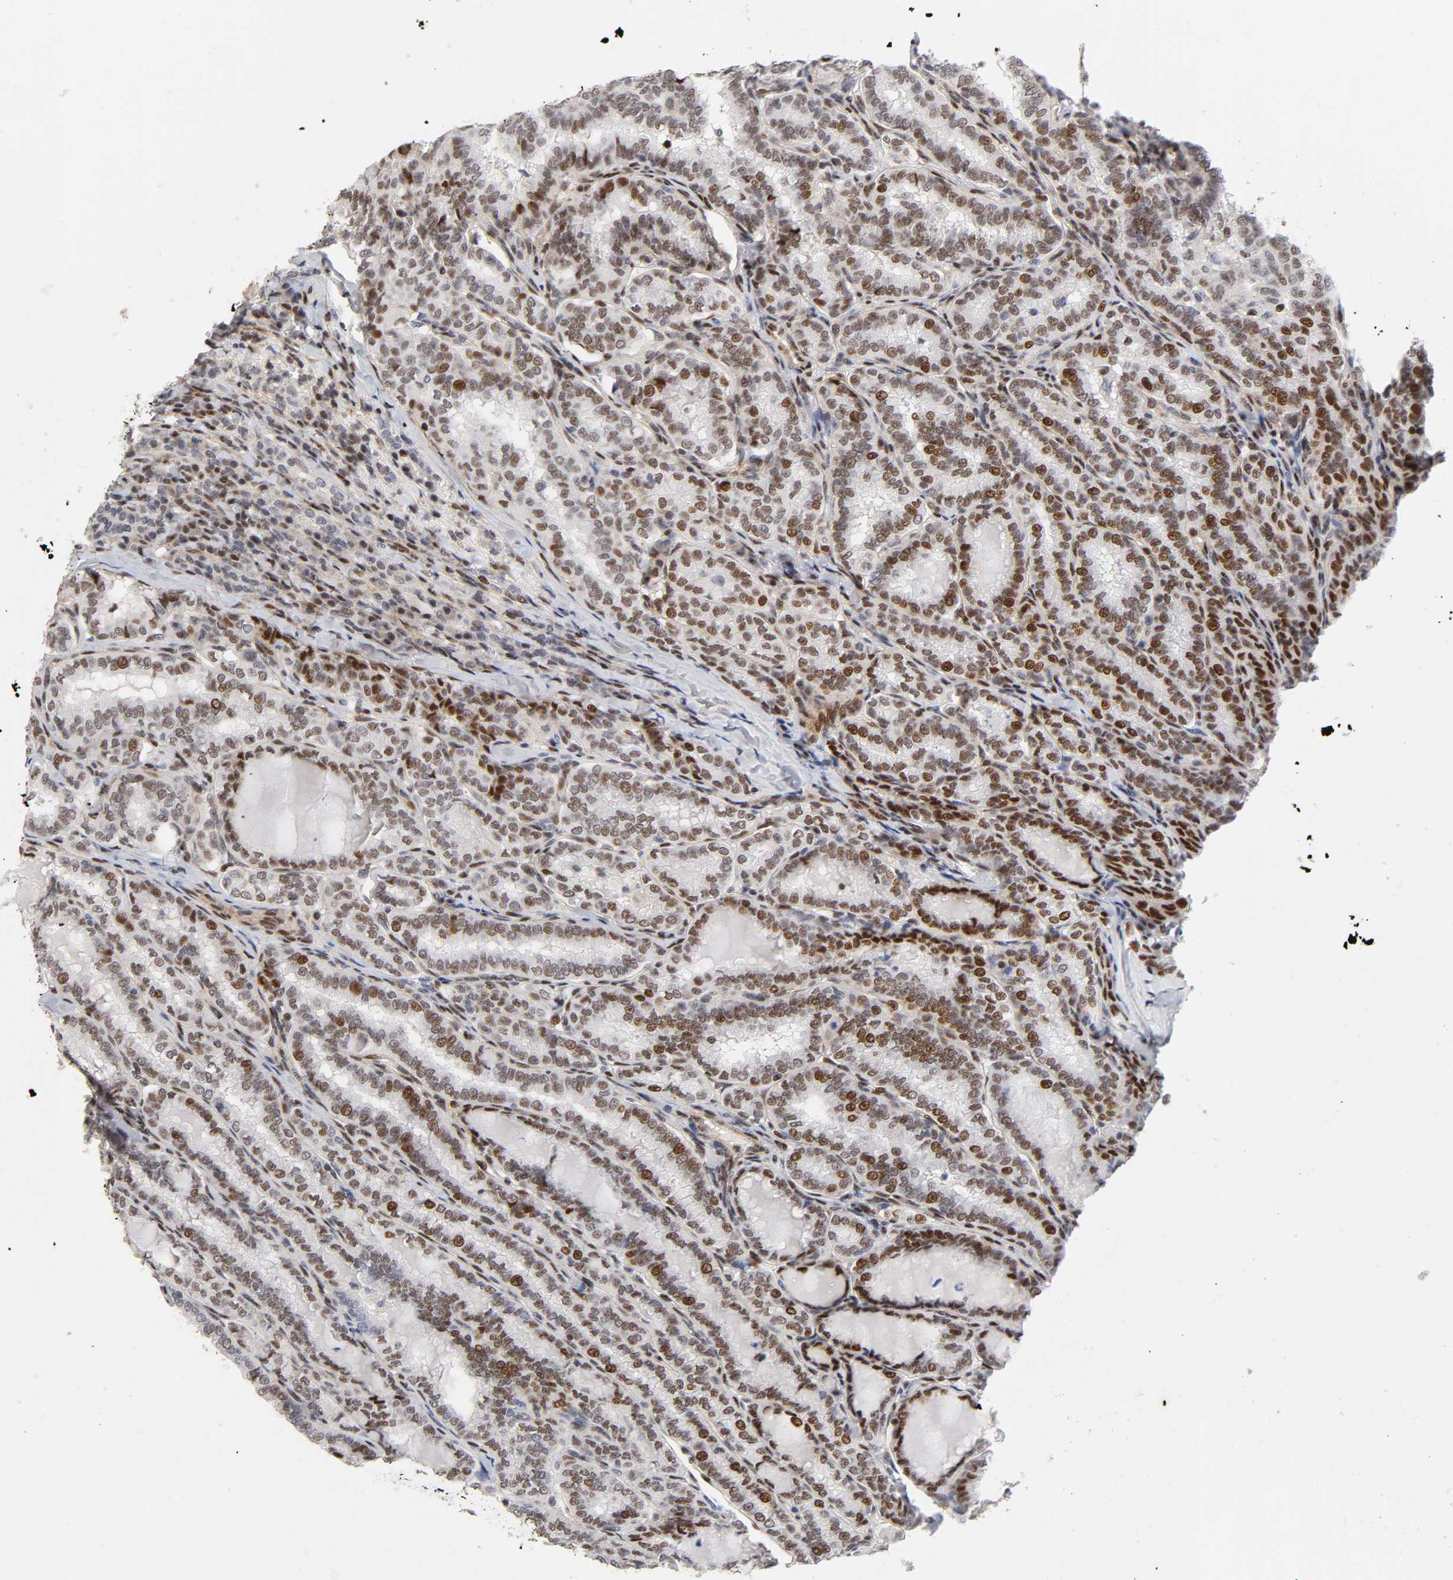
{"staining": {"intensity": "moderate", "quantity": ">75%", "location": "nuclear"}, "tissue": "thyroid cancer", "cell_type": "Tumor cells", "image_type": "cancer", "snomed": [{"axis": "morphology", "description": "Papillary adenocarcinoma, NOS"}, {"axis": "topography", "description": "Thyroid gland"}], "caption": "This is a photomicrograph of immunohistochemistry (IHC) staining of thyroid cancer (papillary adenocarcinoma), which shows moderate staining in the nuclear of tumor cells.", "gene": "STK38", "patient": {"sex": "female", "age": 30}}